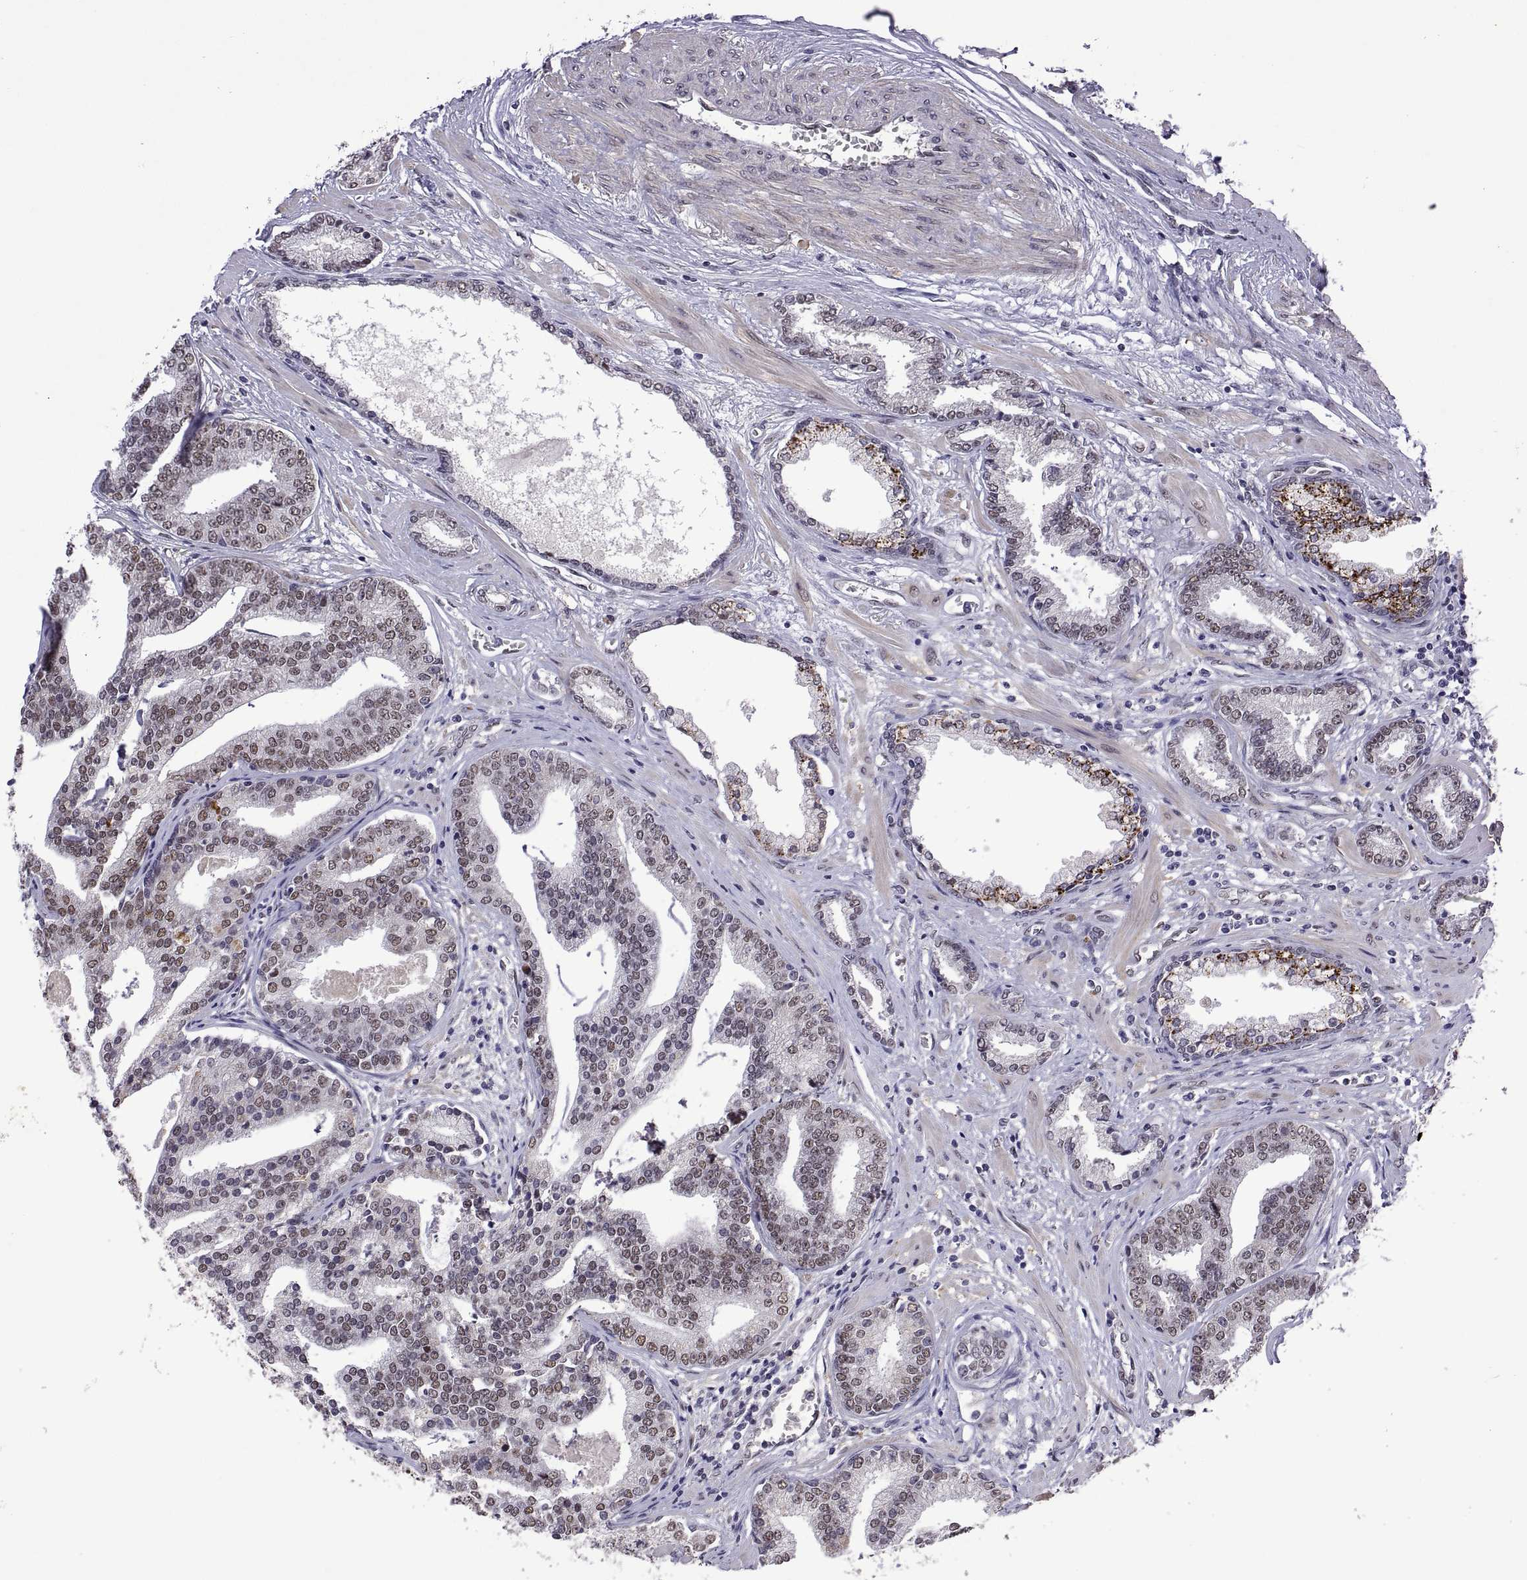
{"staining": {"intensity": "weak", "quantity": "25%-75%", "location": "nuclear"}, "tissue": "prostate cancer", "cell_type": "Tumor cells", "image_type": "cancer", "snomed": [{"axis": "morphology", "description": "Adenocarcinoma, NOS"}, {"axis": "topography", "description": "Prostate"}], "caption": "Immunohistochemical staining of human prostate cancer reveals weak nuclear protein expression in approximately 25%-75% of tumor cells.", "gene": "NR4A1", "patient": {"sex": "male", "age": 64}}